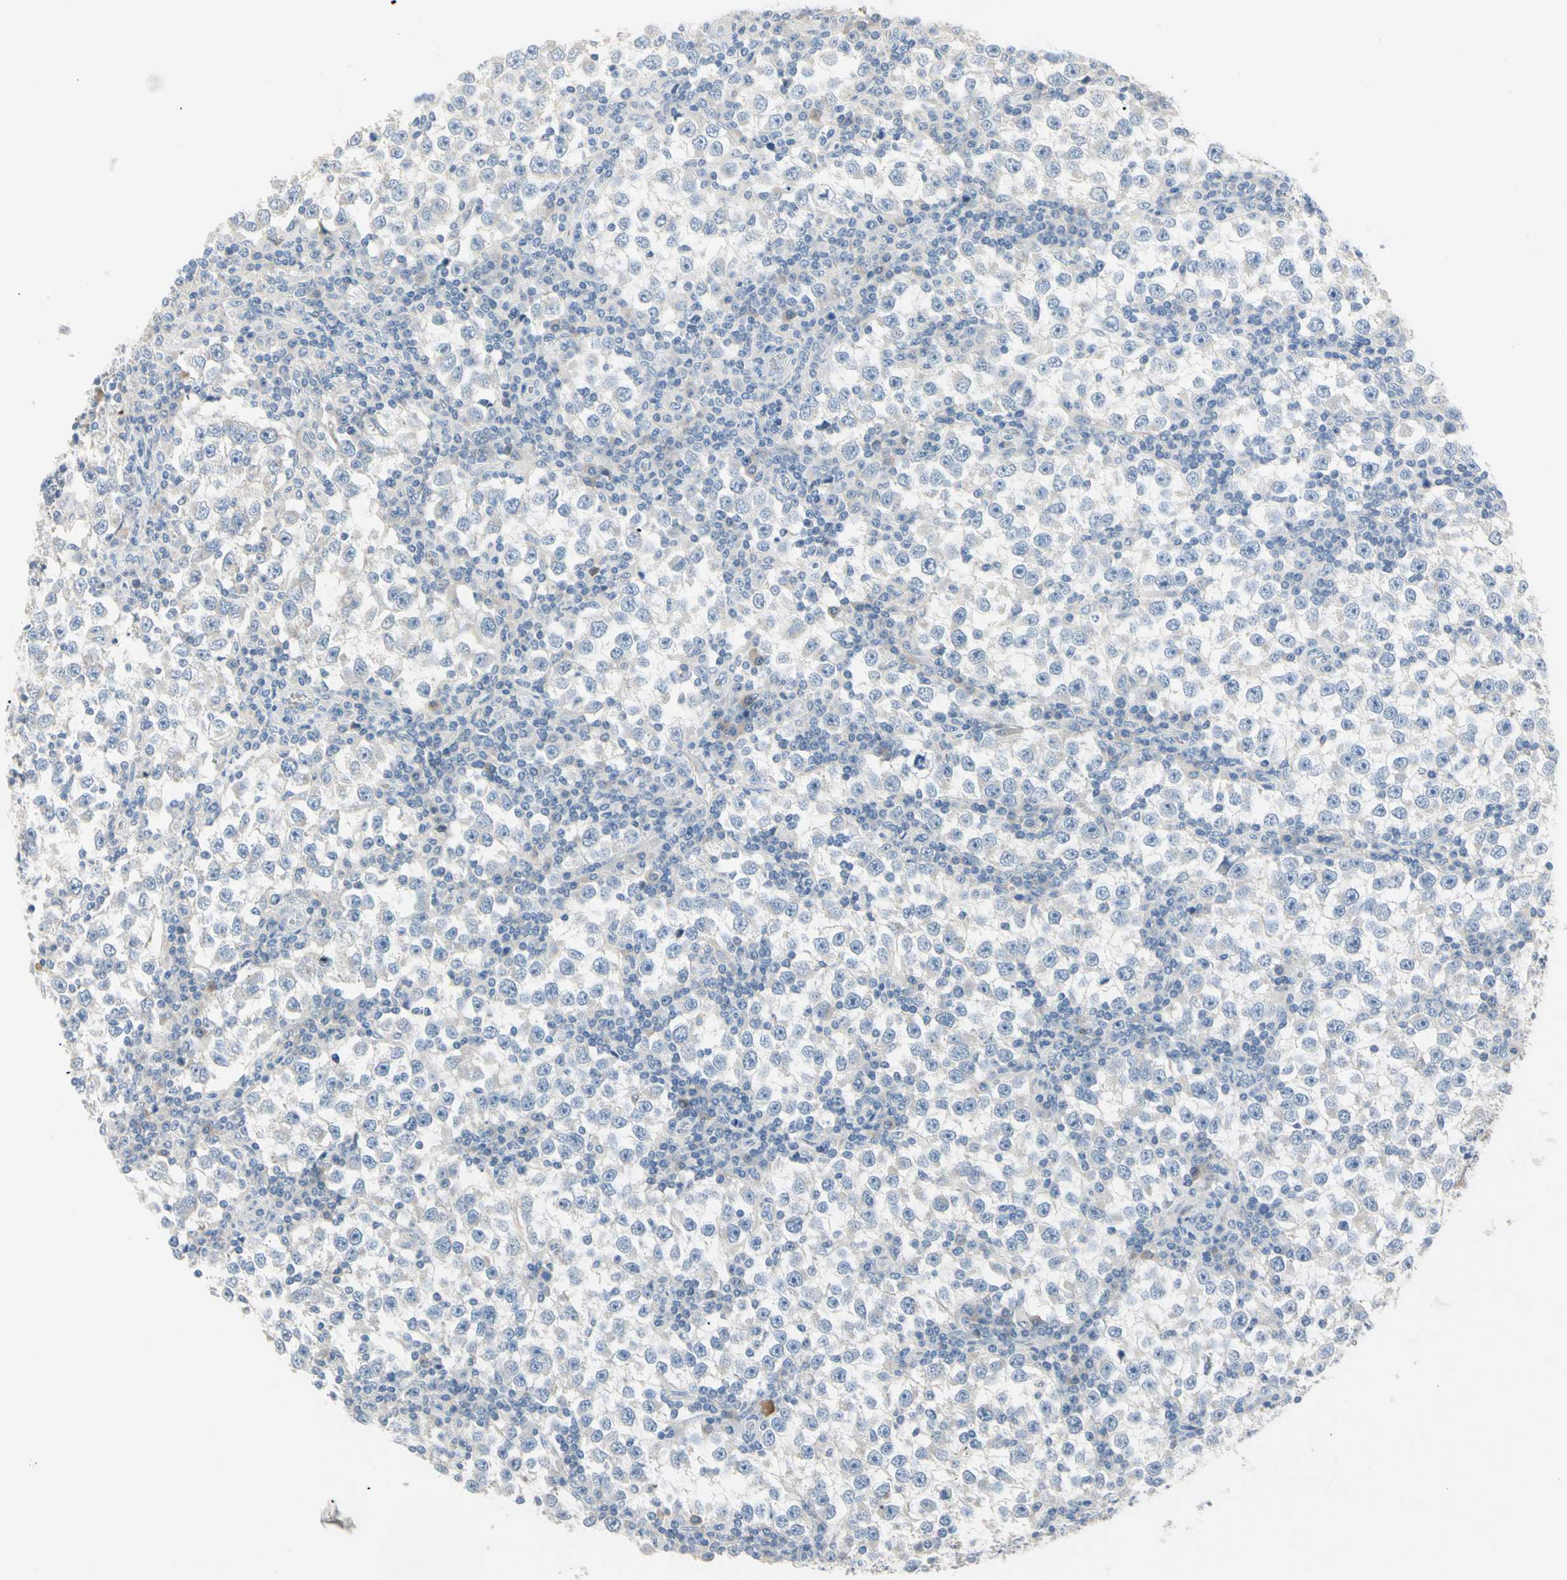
{"staining": {"intensity": "negative", "quantity": "none", "location": "none"}, "tissue": "testis cancer", "cell_type": "Tumor cells", "image_type": "cancer", "snomed": [{"axis": "morphology", "description": "Seminoma, NOS"}, {"axis": "topography", "description": "Testis"}], "caption": "A histopathology image of human testis cancer is negative for staining in tumor cells.", "gene": "MARK1", "patient": {"sex": "male", "age": 65}}